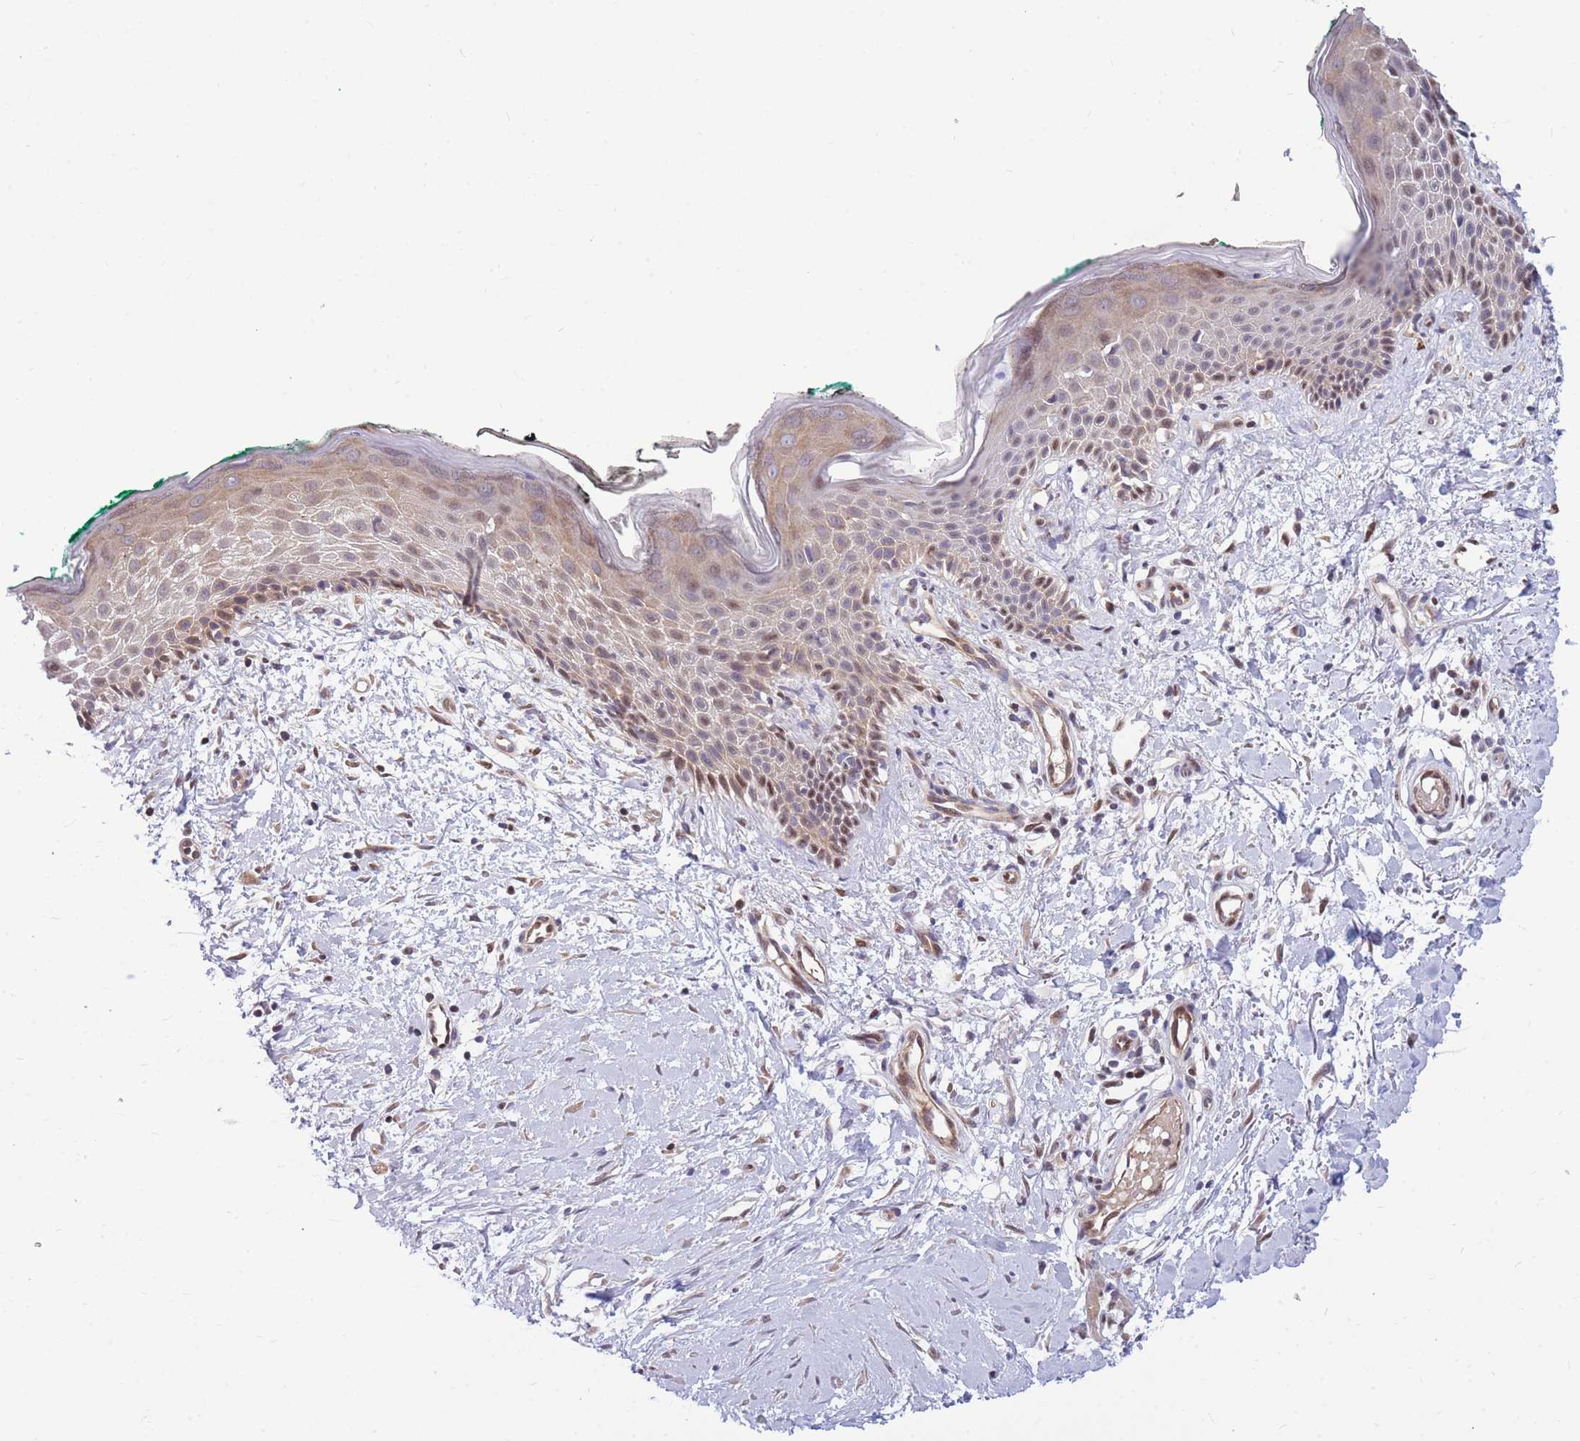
{"staining": {"intensity": "moderate", "quantity": ">75%", "location": "cytoplasmic/membranous,nuclear"}, "tissue": "skin", "cell_type": "Fibroblasts", "image_type": "normal", "snomed": [{"axis": "morphology", "description": "Normal tissue, NOS"}, {"axis": "morphology", "description": "Malignant melanoma, NOS"}, {"axis": "topography", "description": "Skin"}], "caption": "An image of human skin stained for a protein displays moderate cytoplasmic/membranous,nuclear brown staining in fibroblasts. Nuclei are stained in blue.", "gene": "CRACD", "patient": {"sex": "male", "age": 62}}